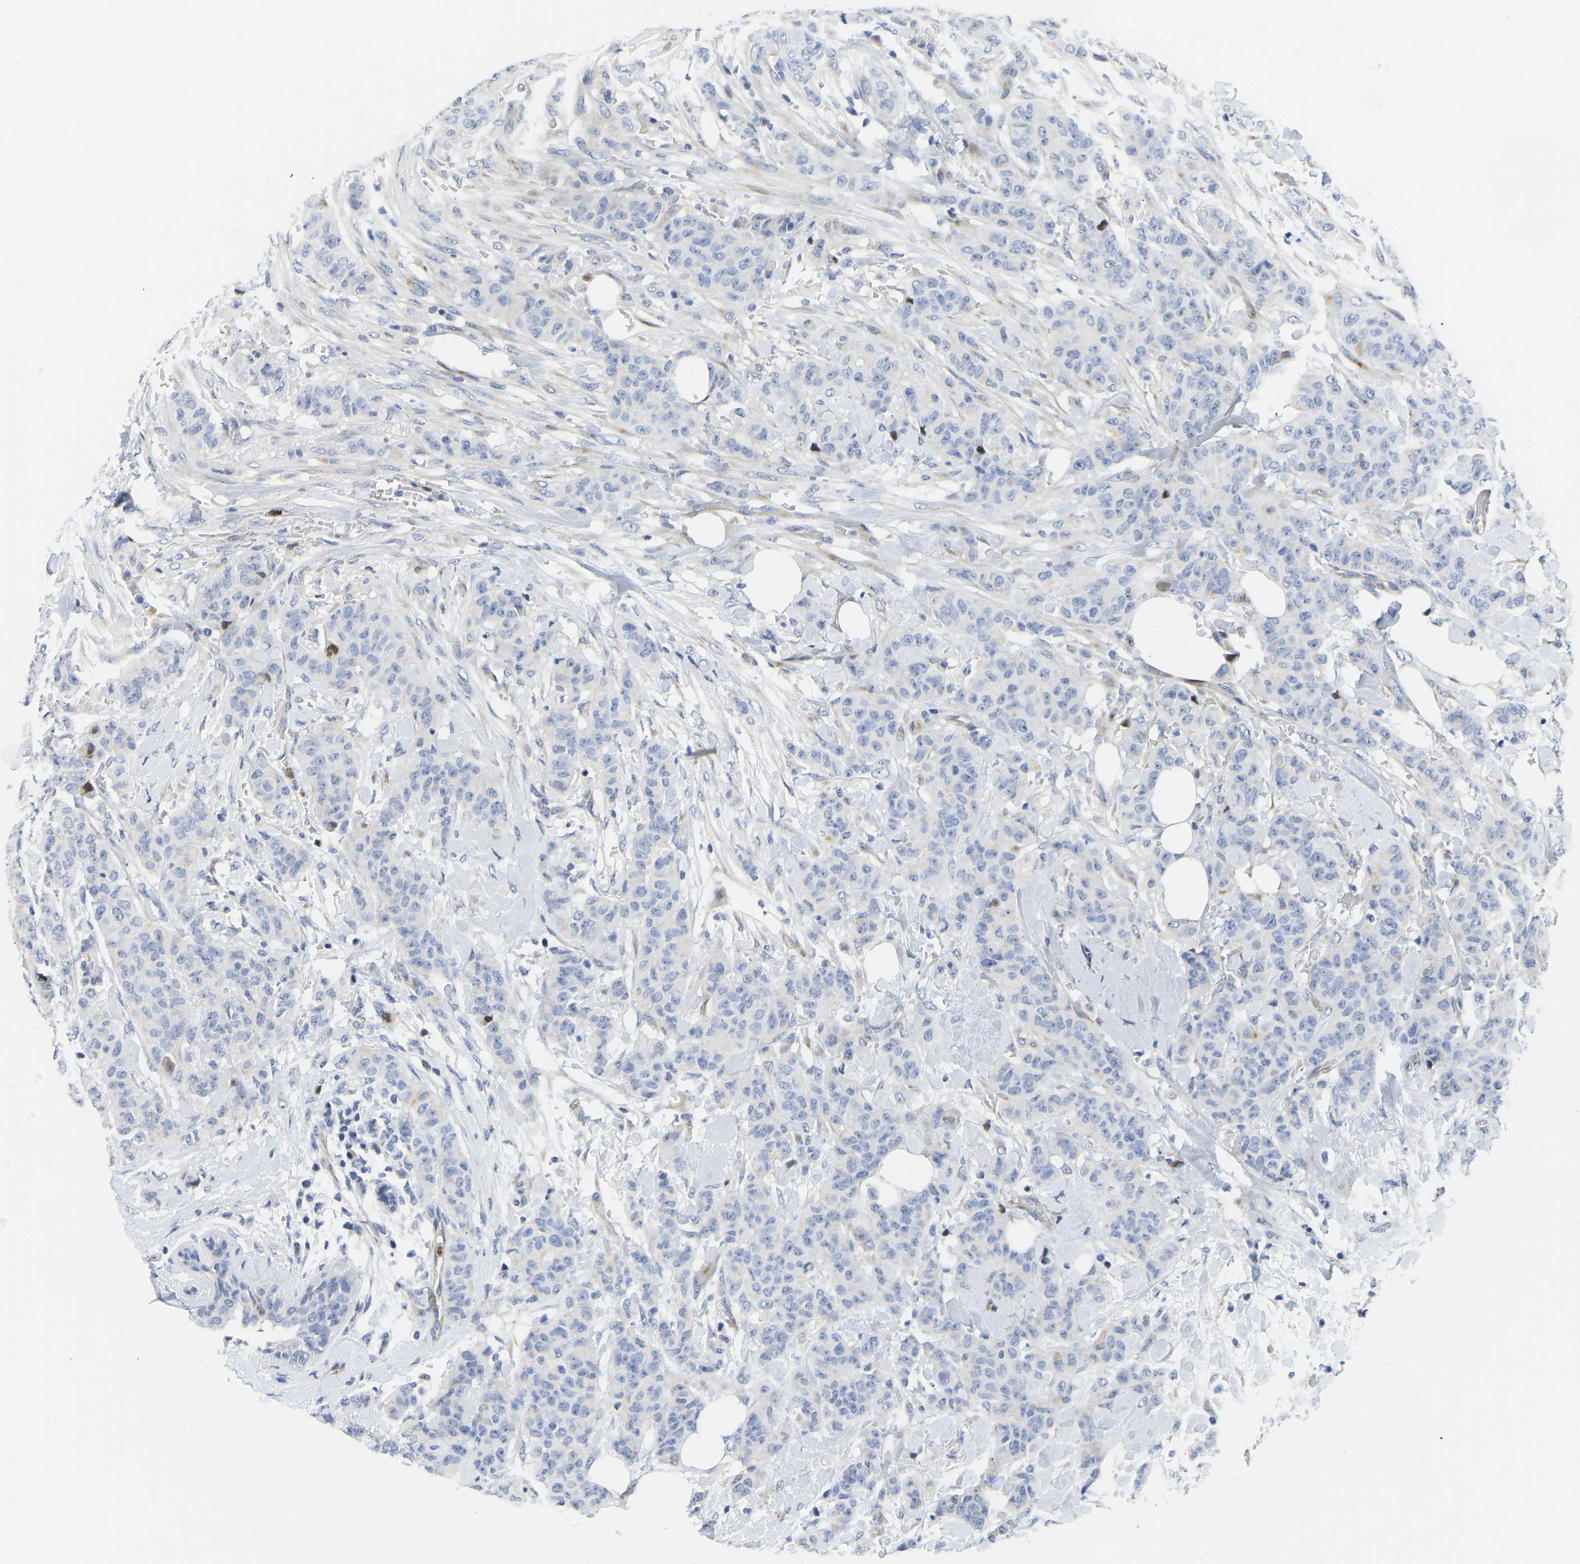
{"staining": {"intensity": "negative", "quantity": "none", "location": "none"}, "tissue": "breast cancer", "cell_type": "Tumor cells", "image_type": "cancer", "snomed": [{"axis": "morphology", "description": "Normal tissue, NOS"}, {"axis": "morphology", "description": "Duct carcinoma"}, {"axis": "topography", "description": "Breast"}], "caption": "Image shows no protein positivity in tumor cells of breast invasive ductal carcinoma tissue. (IHC, brightfield microscopy, high magnification).", "gene": "HDAC5", "patient": {"sex": "female", "age": 40}}